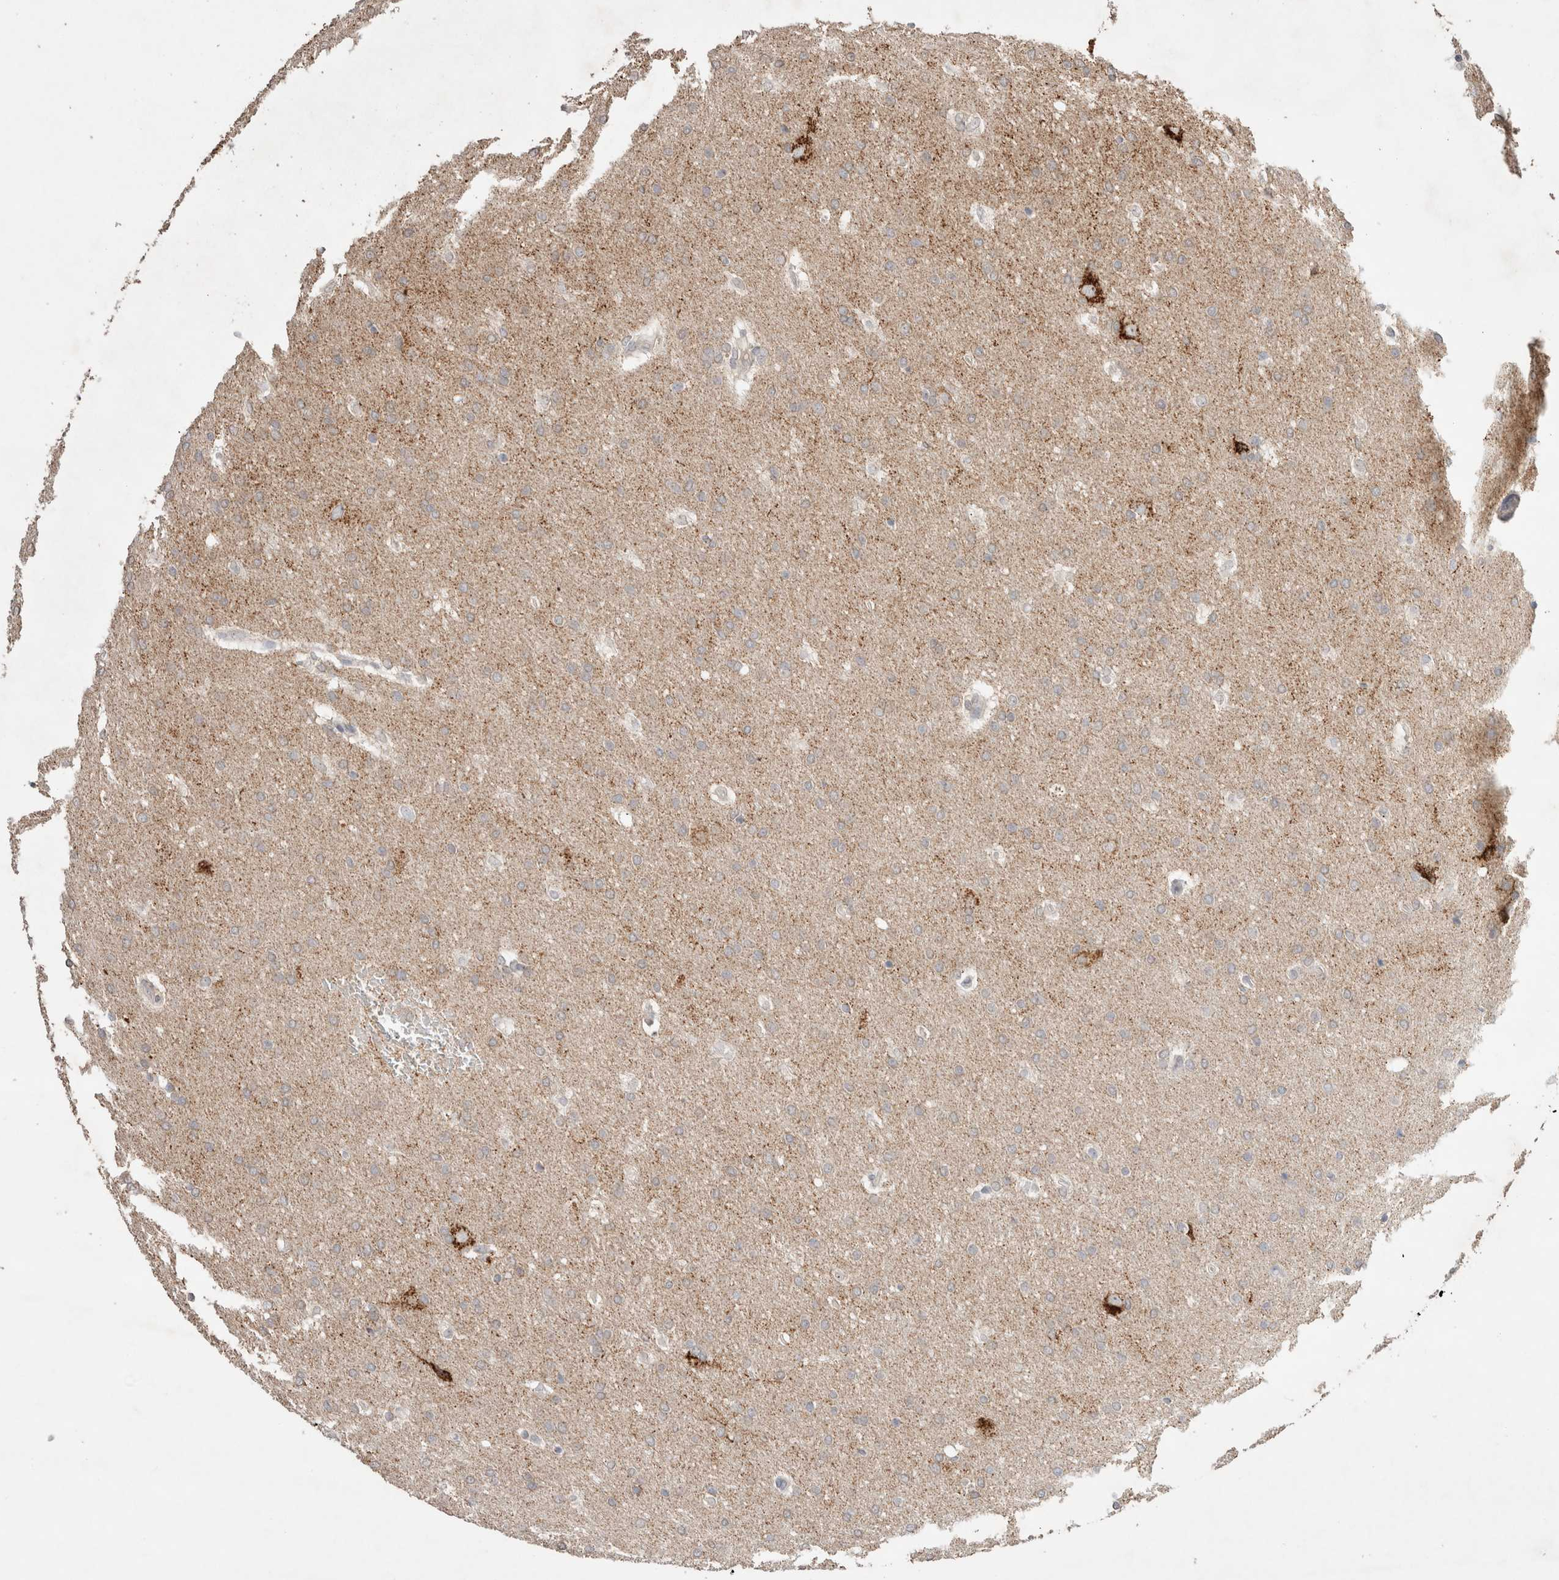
{"staining": {"intensity": "weak", "quantity": ">75%", "location": "cytoplasmic/membranous"}, "tissue": "glioma", "cell_type": "Tumor cells", "image_type": "cancer", "snomed": [{"axis": "morphology", "description": "Glioma, malignant, Low grade"}, {"axis": "topography", "description": "Brain"}], "caption": "A micrograph of malignant glioma (low-grade) stained for a protein exhibits weak cytoplasmic/membranous brown staining in tumor cells.", "gene": "TRIM41", "patient": {"sex": "female", "age": 37}}